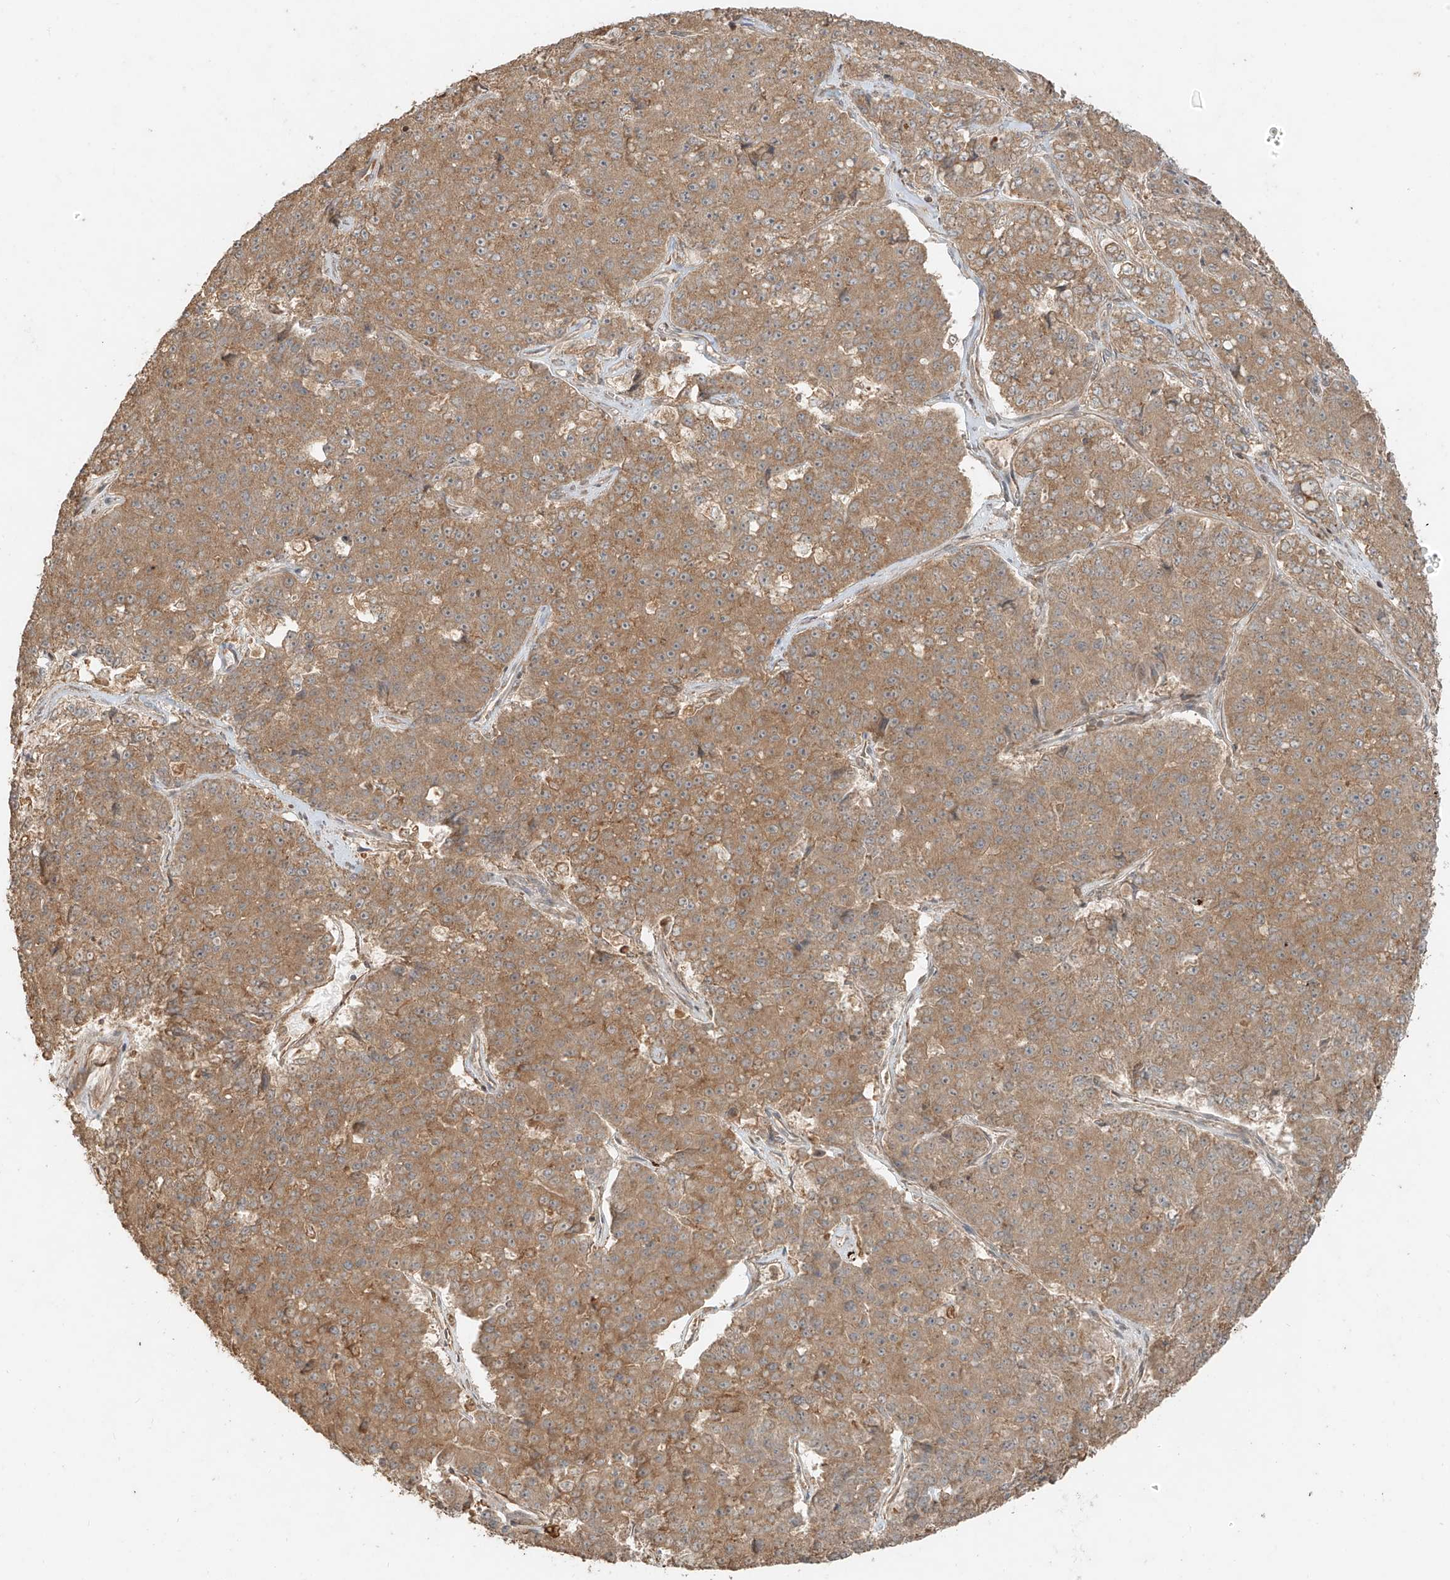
{"staining": {"intensity": "moderate", "quantity": ">75%", "location": "cytoplasmic/membranous"}, "tissue": "pancreatic cancer", "cell_type": "Tumor cells", "image_type": "cancer", "snomed": [{"axis": "morphology", "description": "Adenocarcinoma, NOS"}, {"axis": "topography", "description": "Pancreas"}], "caption": "A photomicrograph showing moderate cytoplasmic/membranous staining in about >75% of tumor cells in pancreatic cancer (adenocarcinoma), as visualized by brown immunohistochemical staining.", "gene": "ANKZF1", "patient": {"sex": "male", "age": 50}}